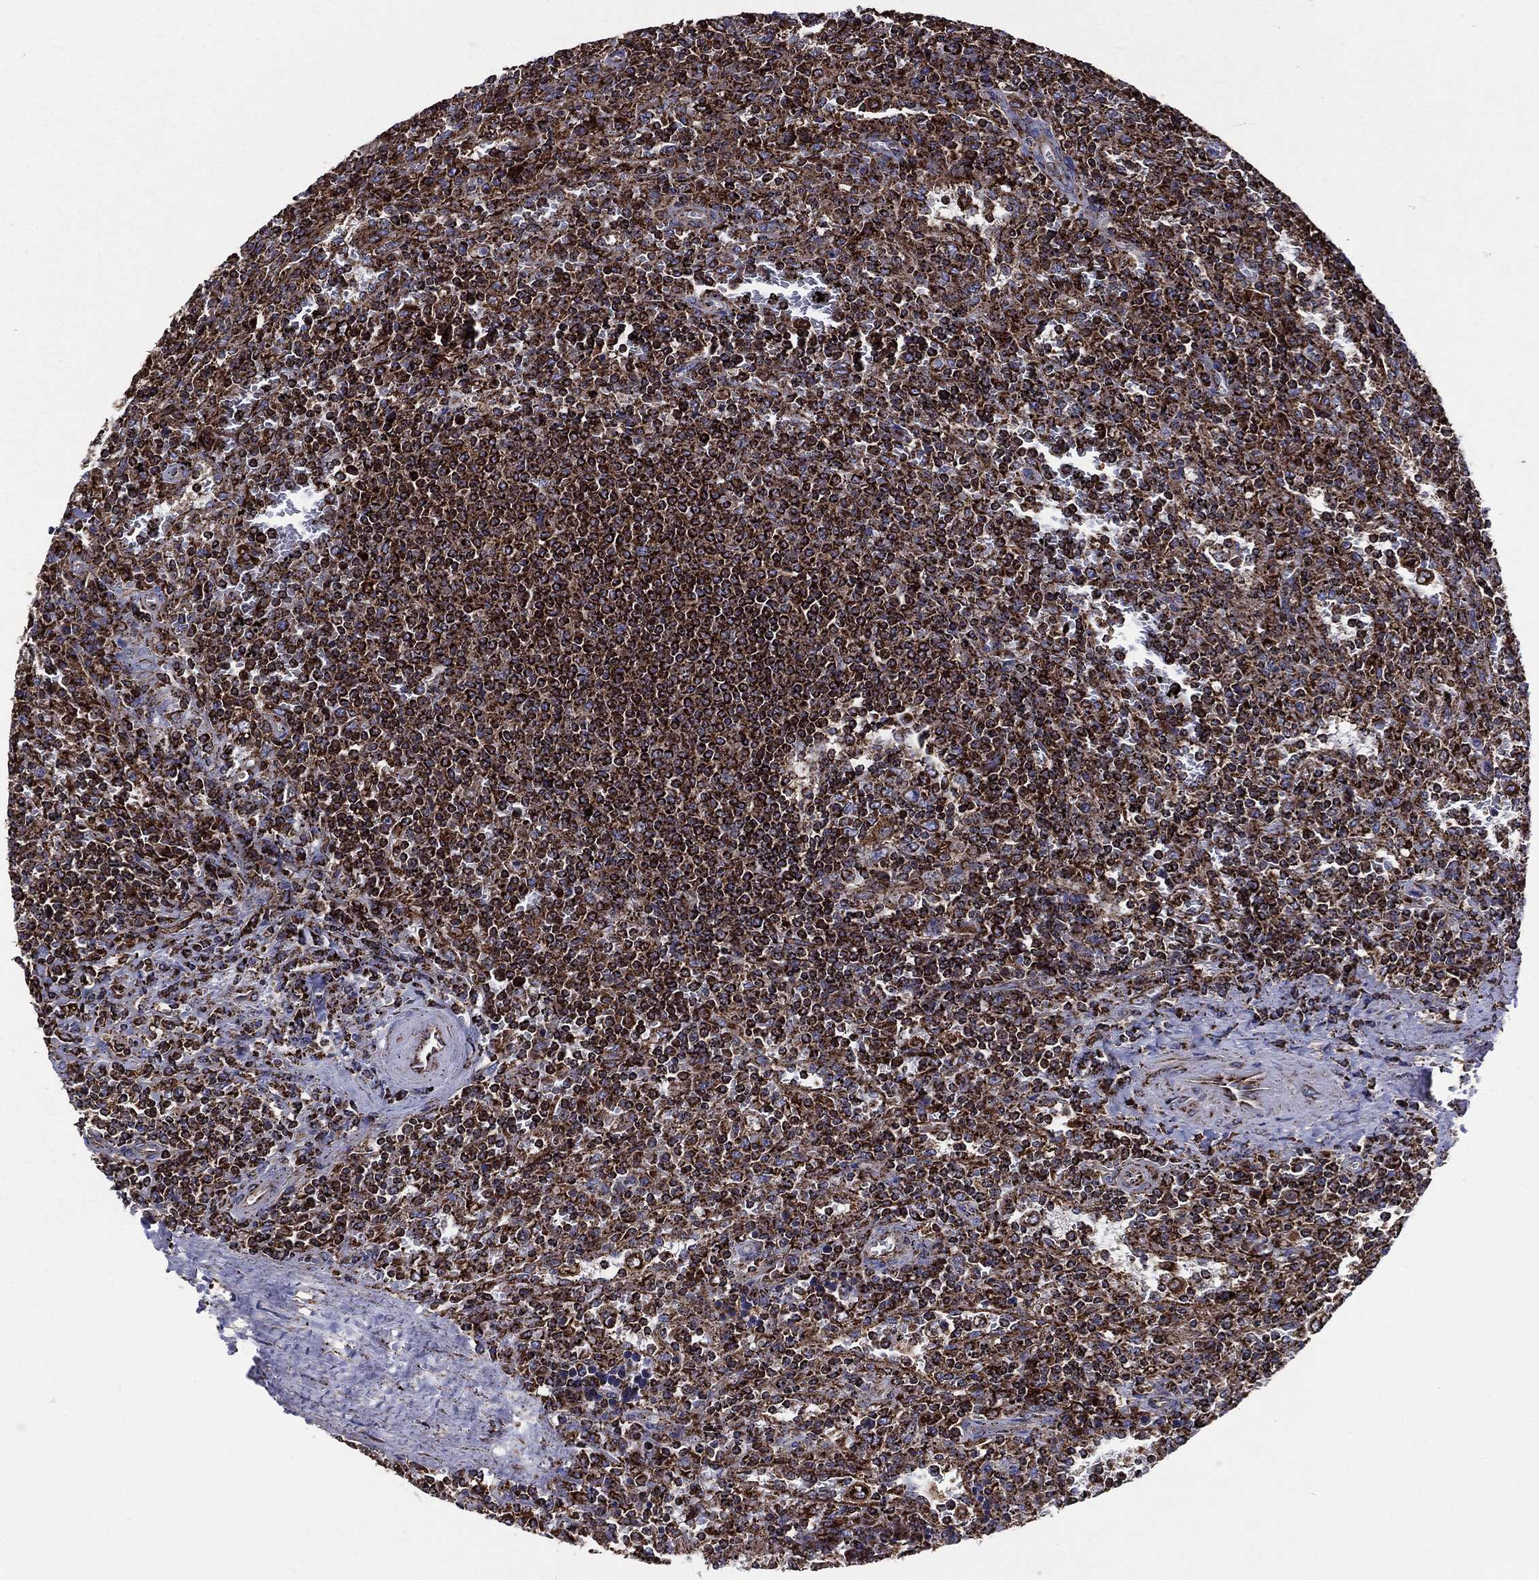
{"staining": {"intensity": "strong", "quantity": ">75%", "location": "cytoplasmic/membranous"}, "tissue": "lymphoma", "cell_type": "Tumor cells", "image_type": "cancer", "snomed": [{"axis": "morphology", "description": "Malignant lymphoma, non-Hodgkin's type, Low grade"}, {"axis": "topography", "description": "Spleen"}], "caption": "Protein staining exhibits strong cytoplasmic/membranous expression in approximately >75% of tumor cells in low-grade malignant lymphoma, non-Hodgkin's type. Using DAB (3,3'-diaminobenzidine) (brown) and hematoxylin (blue) stains, captured at high magnification using brightfield microscopy.", "gene": "ANKRD37", "patient": {"sex": "male", "age": 62}}